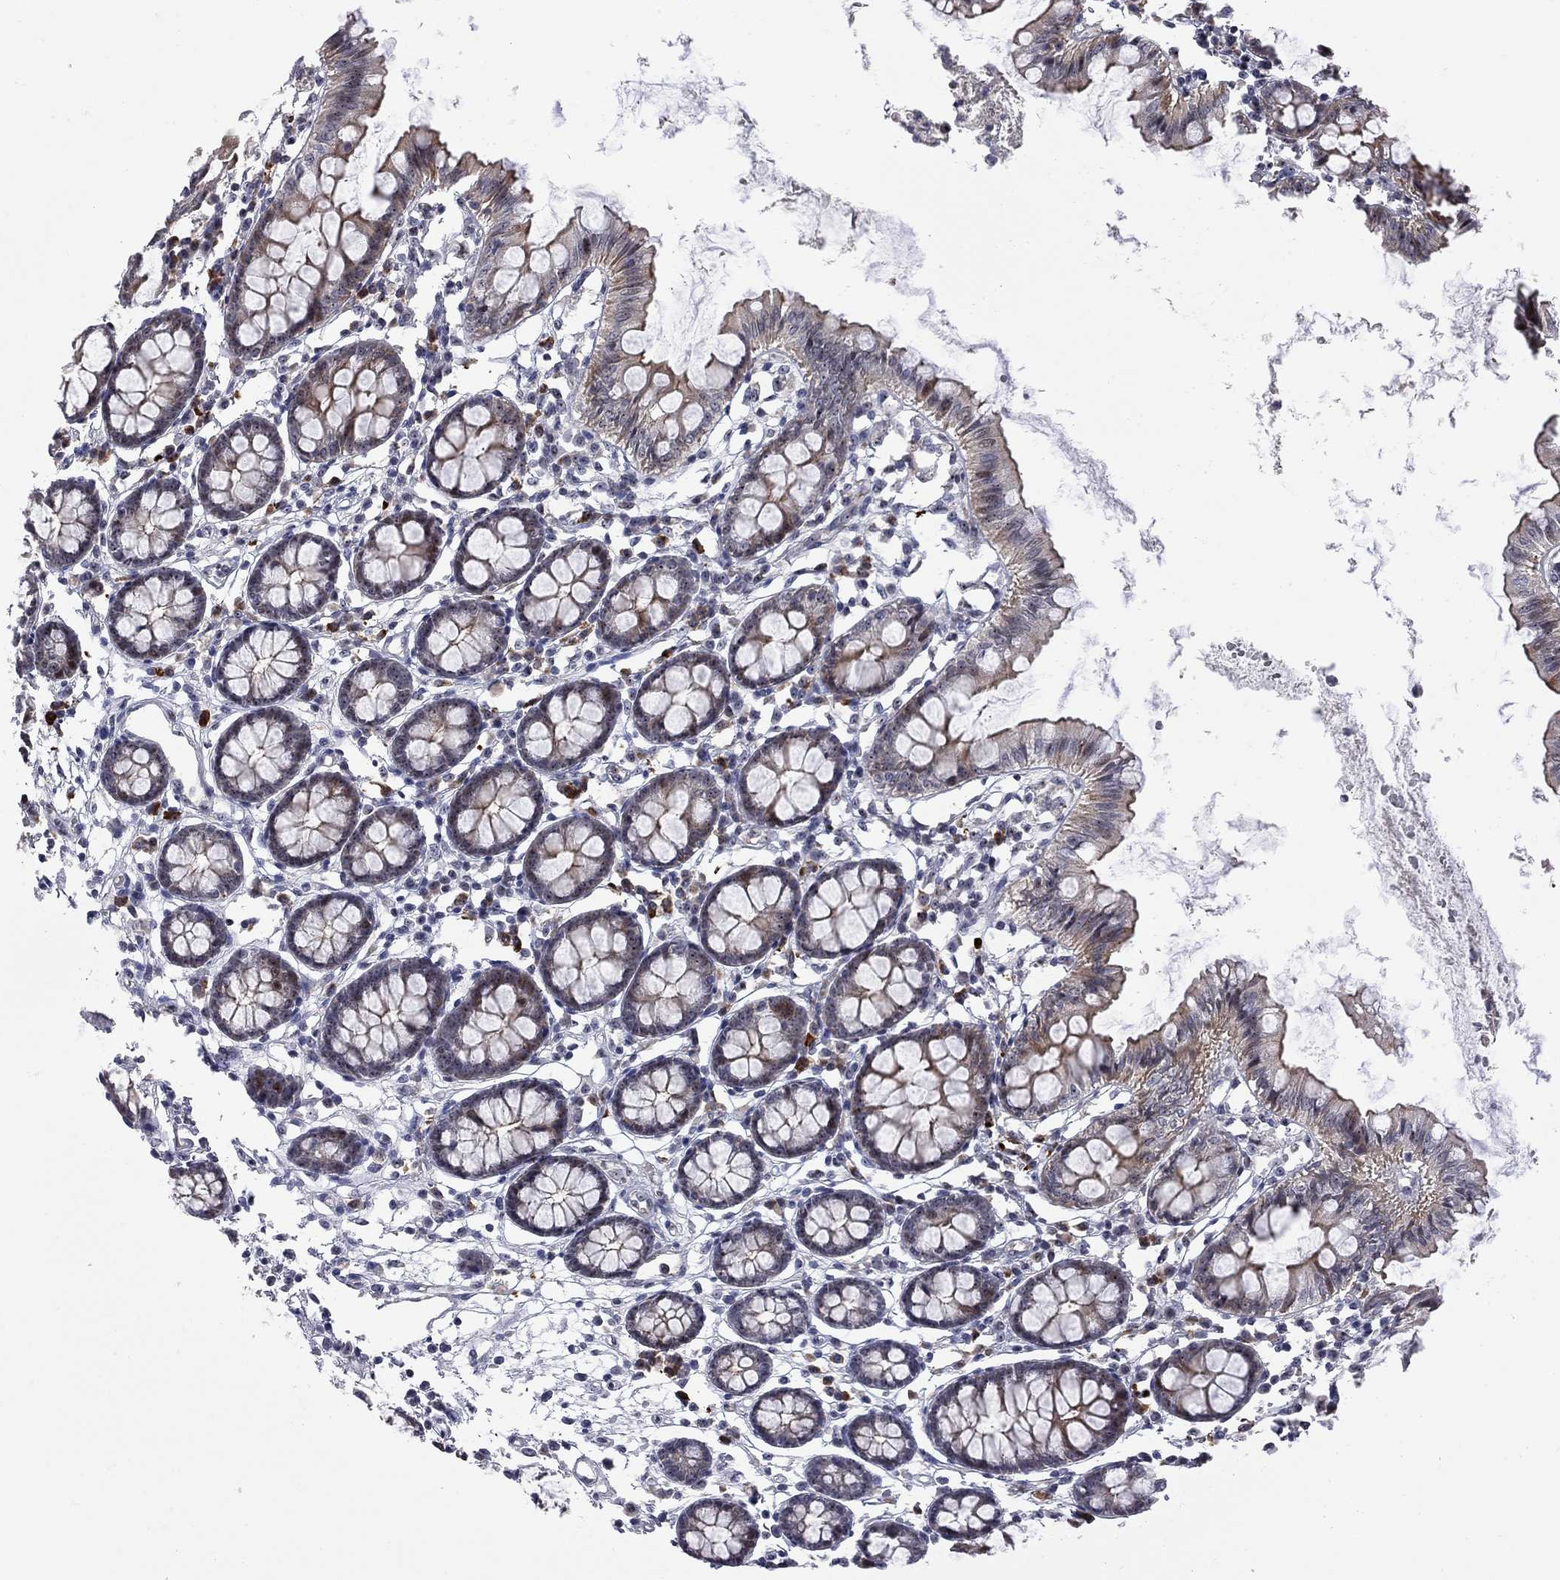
{"staining": {"intensity": "moderate", "quantity": "25%-75%", "location": "cytoplasmic/membranous,nuclear"}, "tissue": "colon", "cell_type": "Glandular cells", "image_type": "normal", "snomed": [{"axis": "morphology", "description": "Normal tissue, NOS"}, {"axis": "topography", "description": "Colon"}], "caption": "Colon stained with DAB immunohistochemistry (IHC) reveals medium levels of moderate cytoplasmic/membranous,nuclear expression in approximately 25%-75% of glandular cells. (Brightfield microscopy of DAB IHC at high magnification).", "gene": "DHX33", "patient": {"sex": "female", "age": 84}}